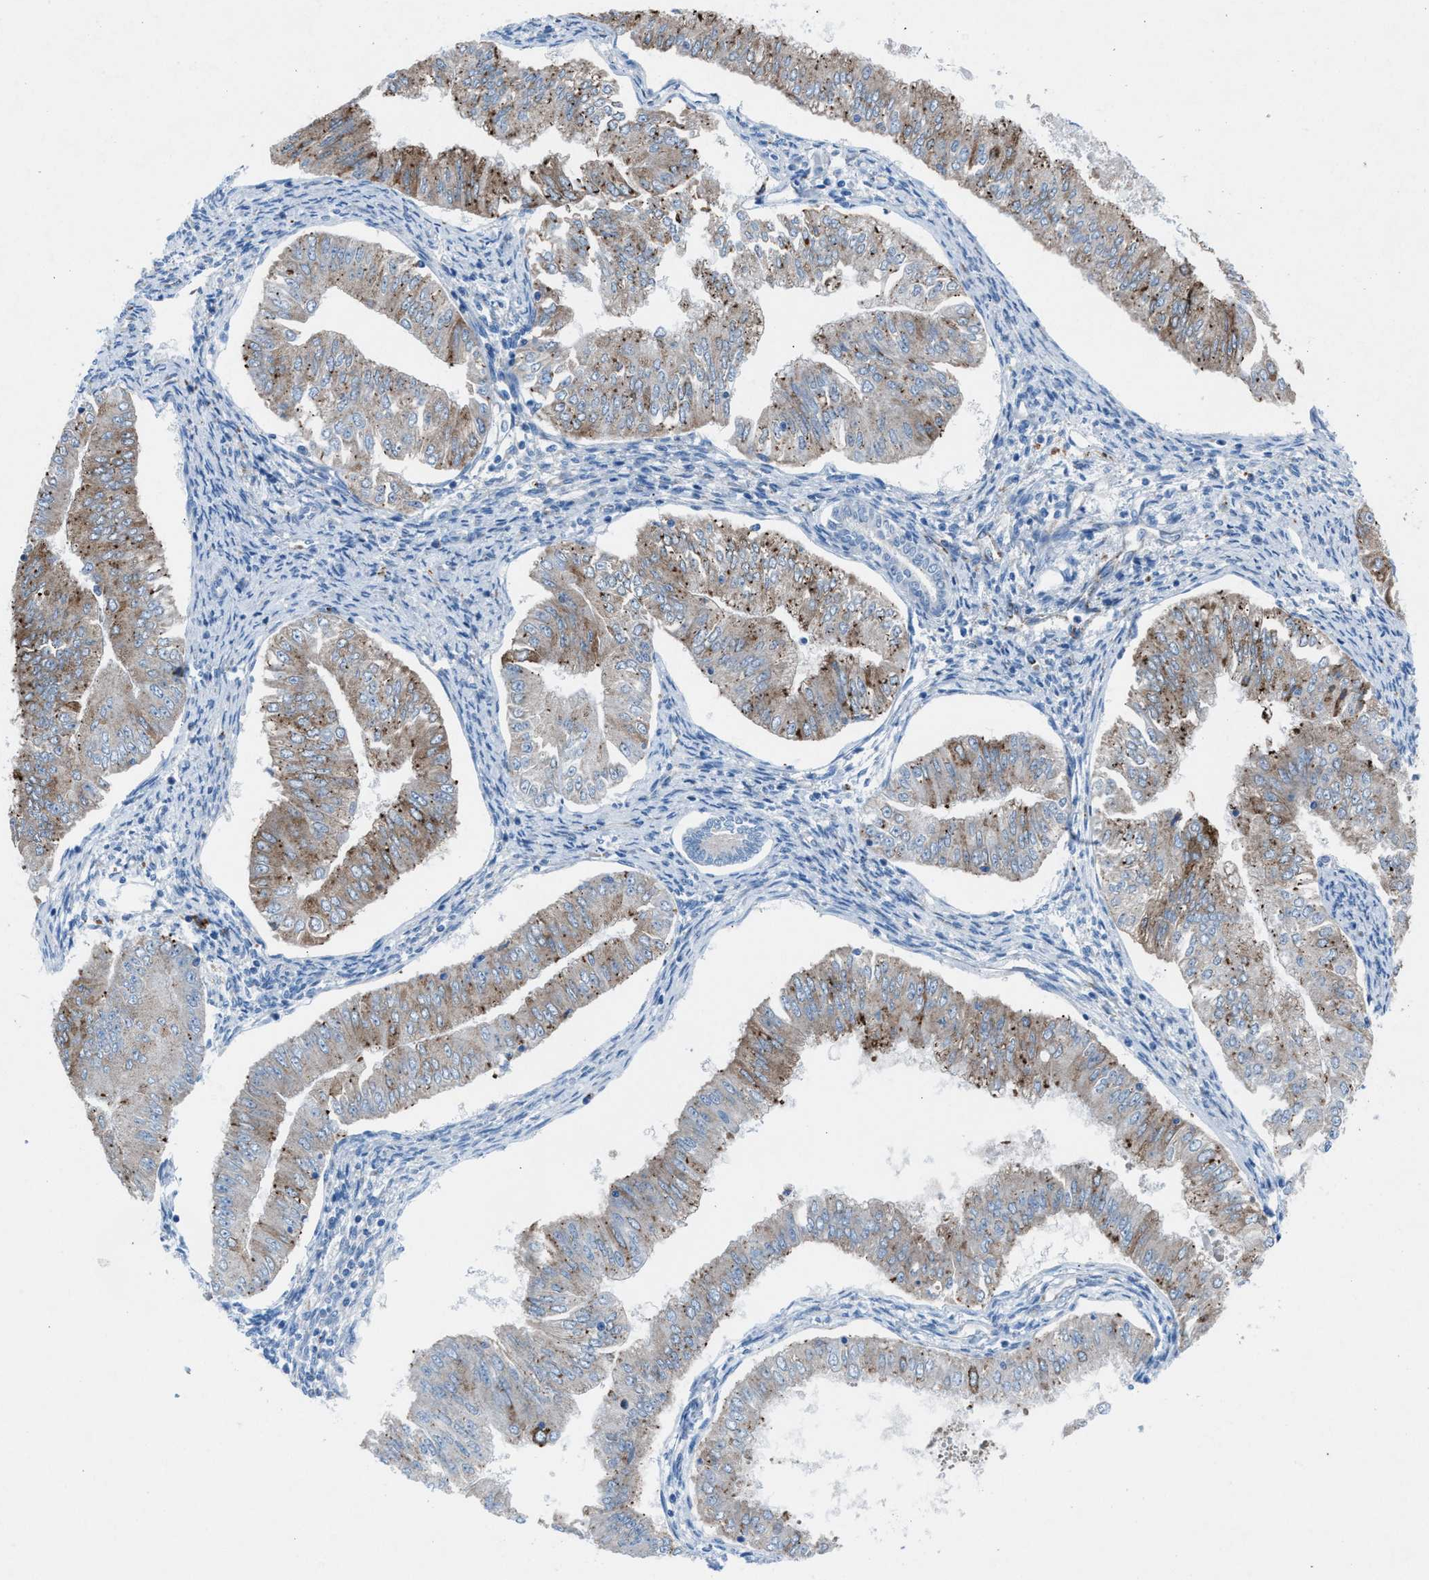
{"staining": {"intensity": "moderate", "quantity": "25%-75%", "location": "cytoplasmic/membranous"}, "tissue": "endometrial cancer", "cell_type": "Tumor cells", "image_type": "cancer", "snomed": [{"axis": "morphology", "description": "Normal tissue, NOS"}, {"axis": "morphology", "description": "Adenocarcinoma, NOS"}, {"axis": "topography", "description": "Endometrium"}], "caption": "Tumor cells show medium levels of moderate cytoplasmic/membranous staining in about 25%-75% of cells in human endometrial adenocarcinoma.", "gene": "CD1B", "patient": {"sex": "female", "age": 53}}